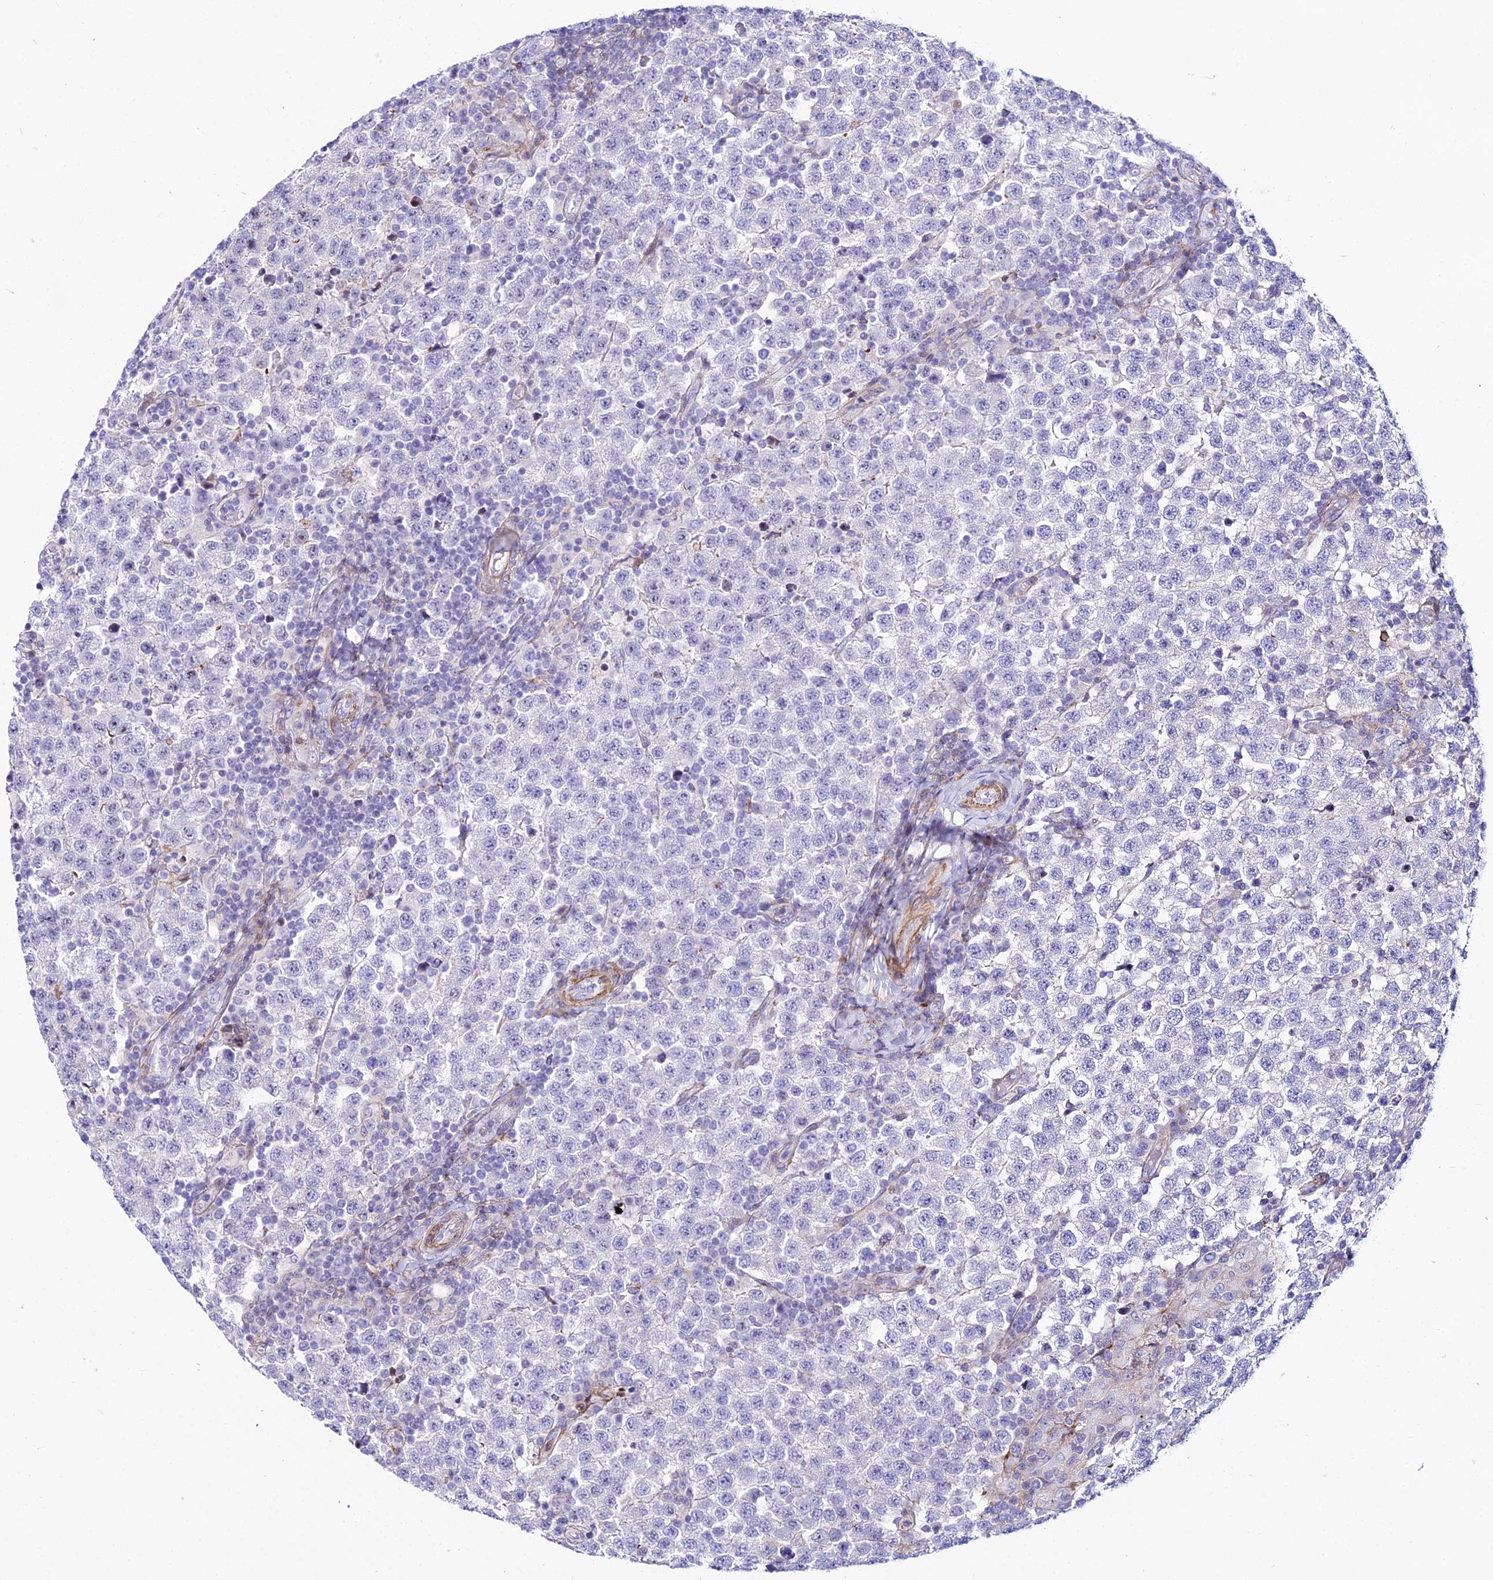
{"staining": {"intensity": "negative", "quantity": "none", "location": "none"}, "tissue": "testis cancer", "cell_type": "Tumor cells", "image_type": "cancer", "snomed": [{"axis": "morphology", "description": "Seminoma, NOS"}, {"axis": "topography", "description": "Testis"}], "caption": "This is an immunohistochemistry (IHC) photomicrograph of testis seminoma. There is no staining in tumor cells.", "gene": "DLX1", "patient": {"sex": "male", "age": 34}}